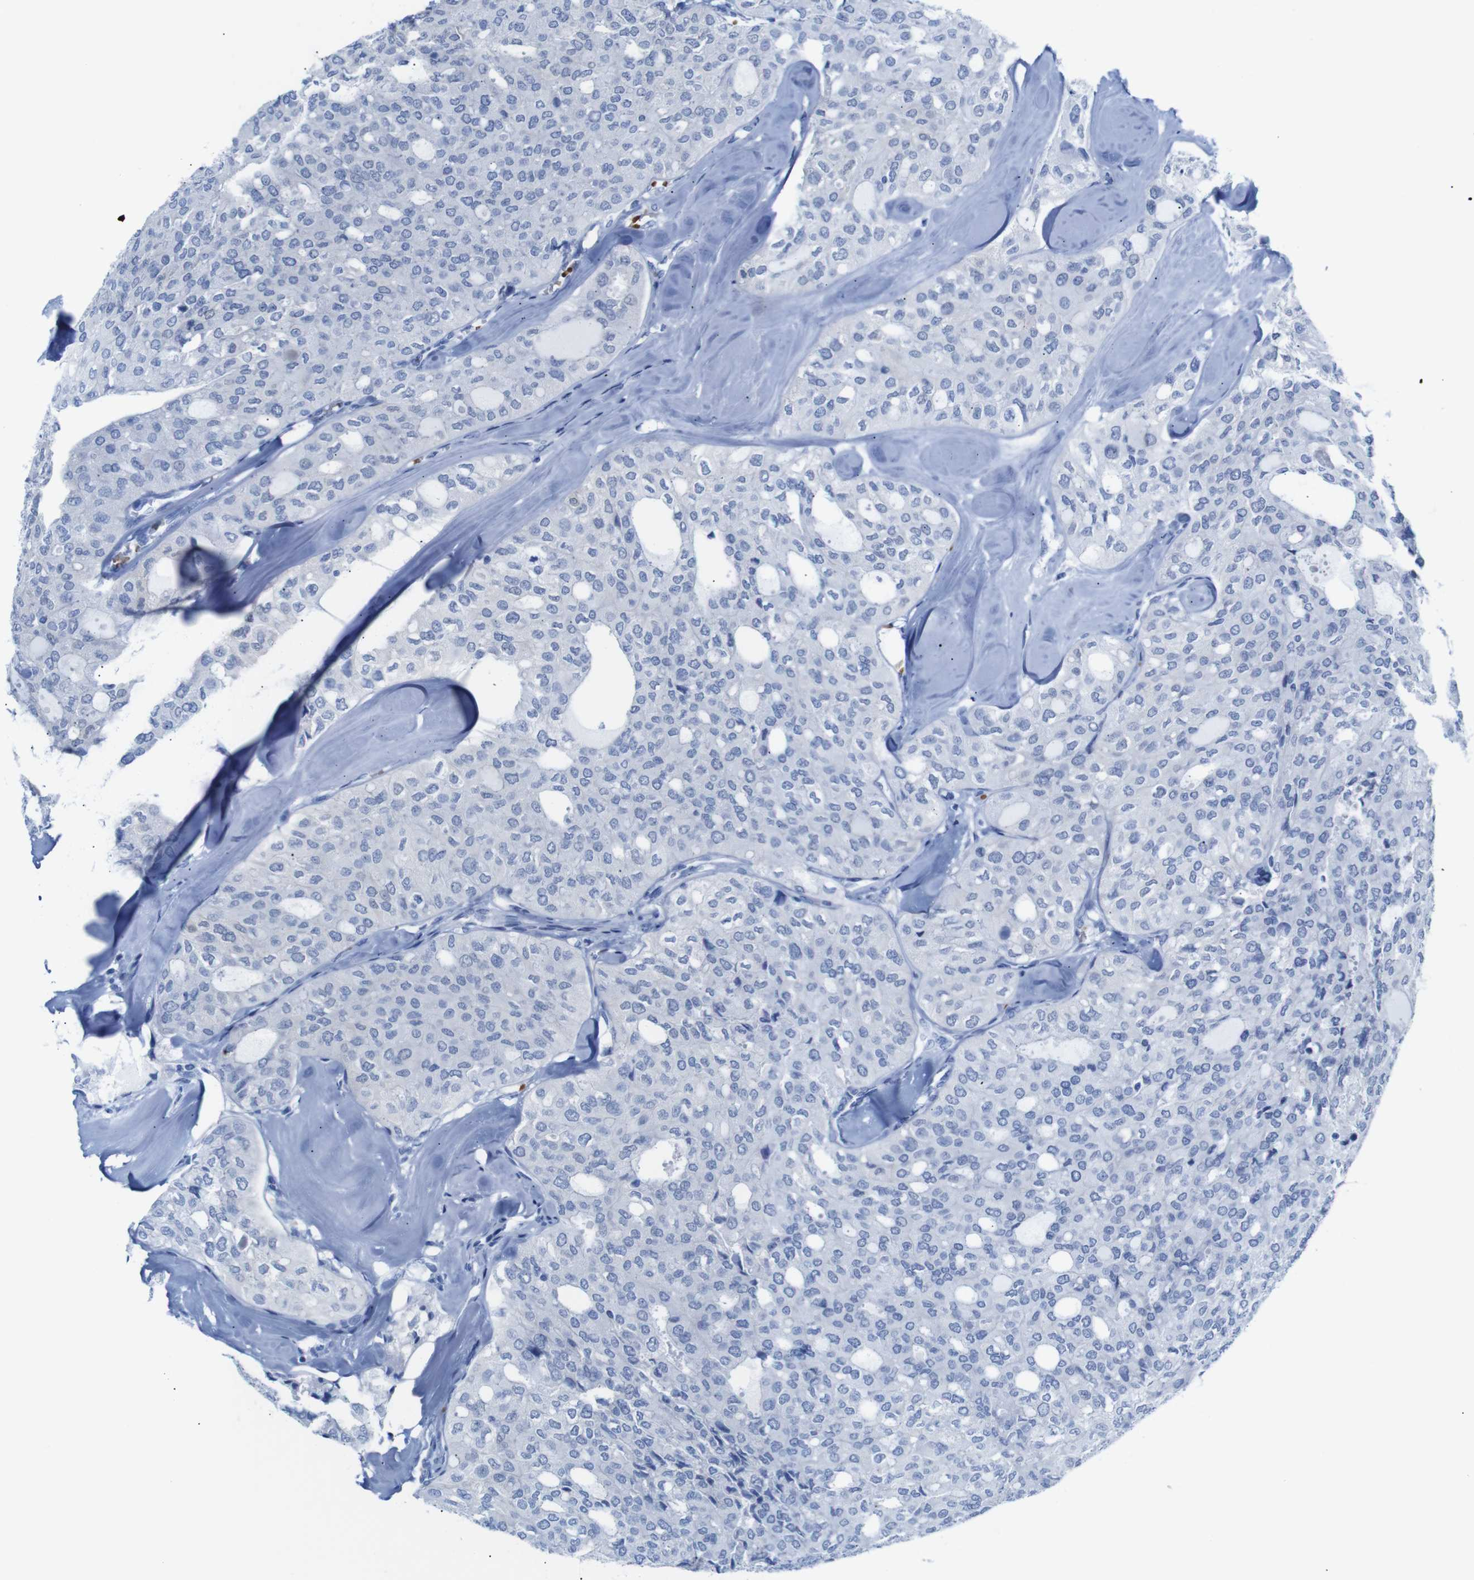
{"staining": {"intensity": "negative", "quantity": "none", "location": "none"}, "tissue": "thyroid cancer", "cell_type": "Tumor cells", "image_type": "cancer", "snomed": [{"axis": "morphology", "description": "Follicular adenoma carcinoma, NOS"}, {"axis": "topography", "description": "Thyroid gland"}], "caption": "Tumor cells show no significant protein staining in thyroid cancer.", "gene": "ERVMER34-1", "patient": {"sex": "male", "age": 75}}